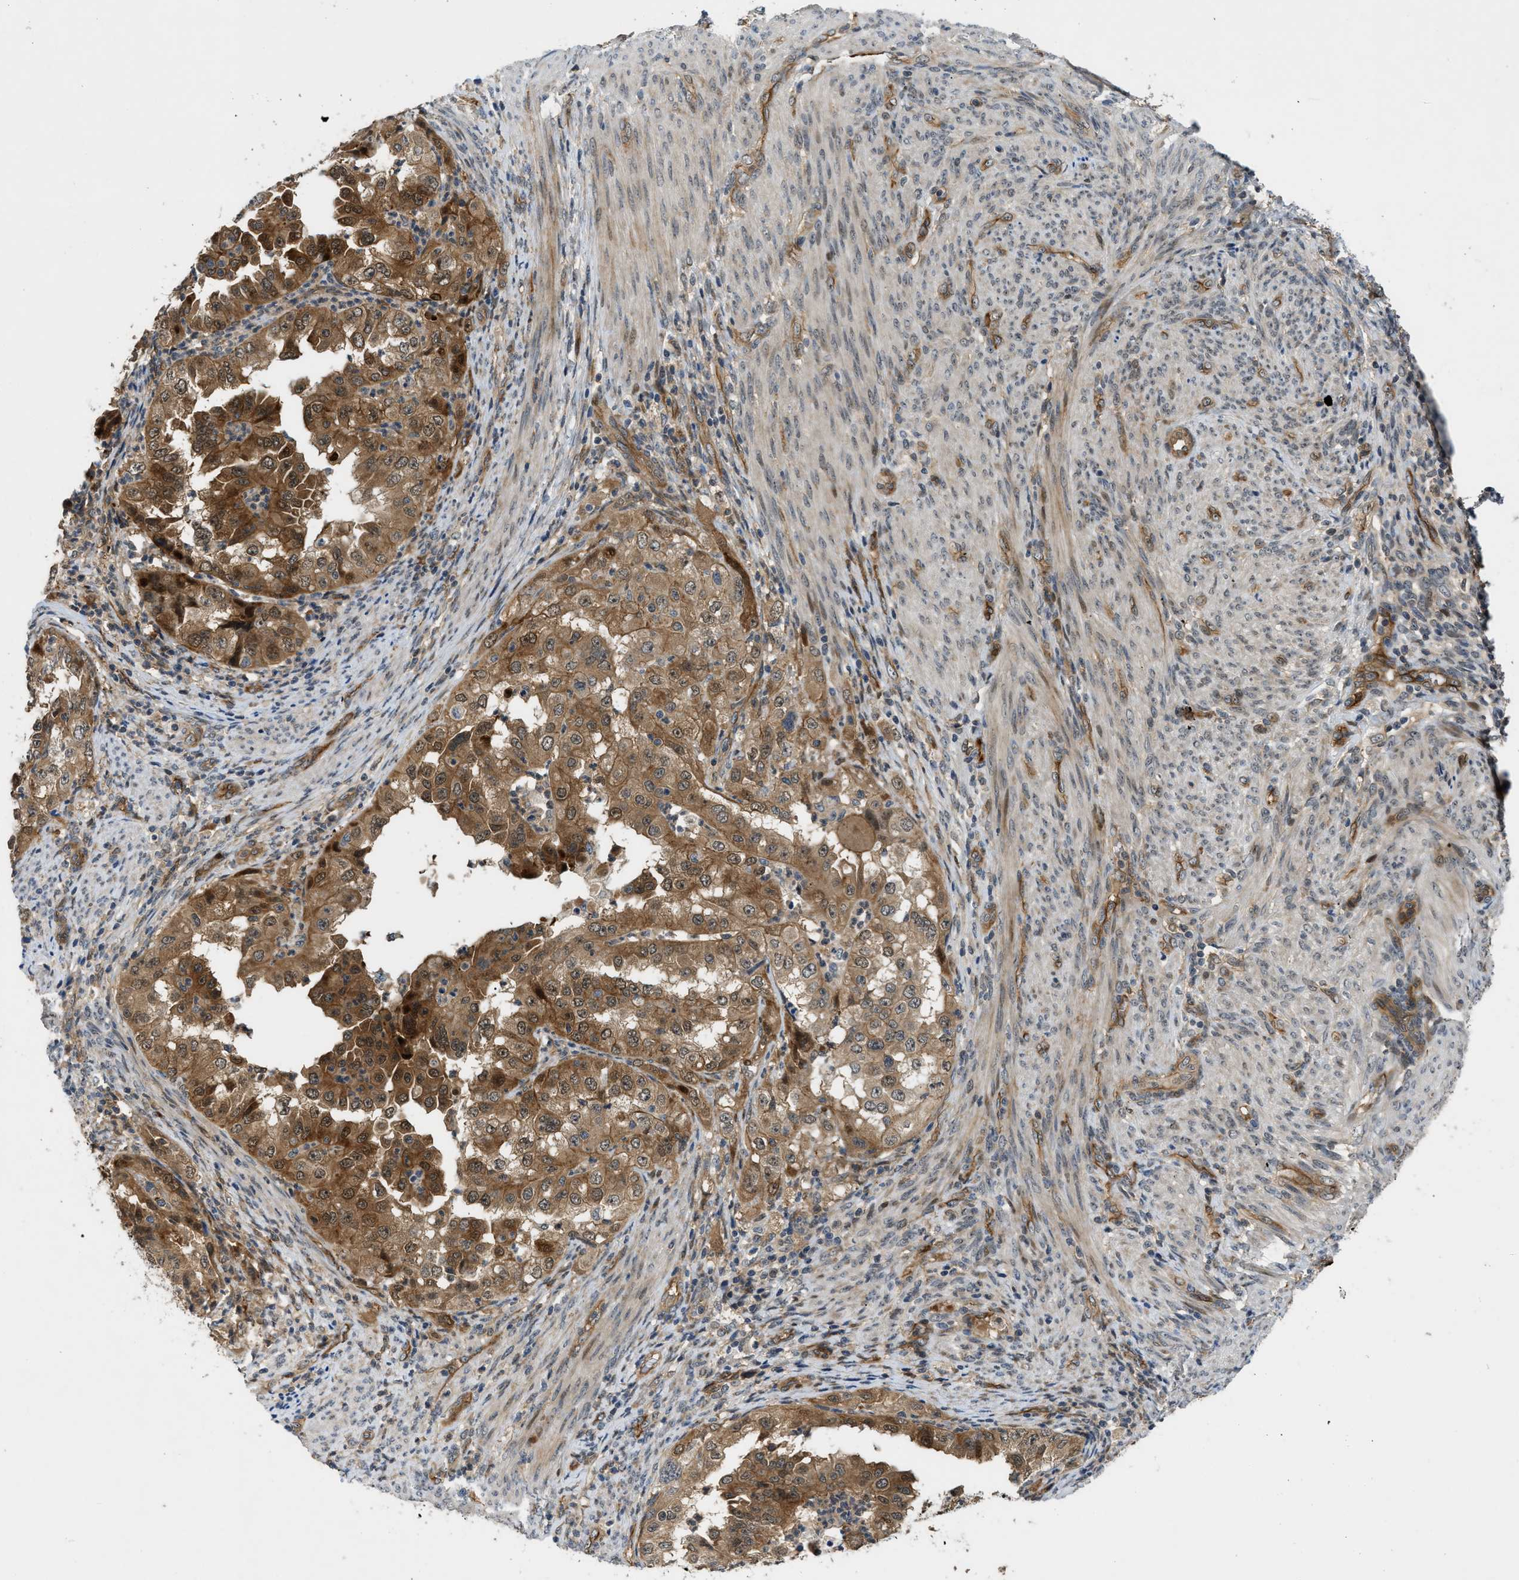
{"staining": {"intensity": "moderate", "quantity": ">75%", "location": "cytoplasmic/membranous,nuclear"}, "tissue": "endometrial cancer", "cell_type": "Tumor cells", "image_type": "cancer", "snomed": [{"axis": "morphology", "description": "Adenocarcinoma, NOS"}, {"axis": "topography", "description": "Endometrium"}], "caption": "Immunohistochemical staining of human endometrial cancer shows medium levels of moderate cytoplasmic/membranous and nuclear staining in approximately >75% of tumor cells.", "gene": "TRAK2", "patient": {"sex": "female", "age": 85}}